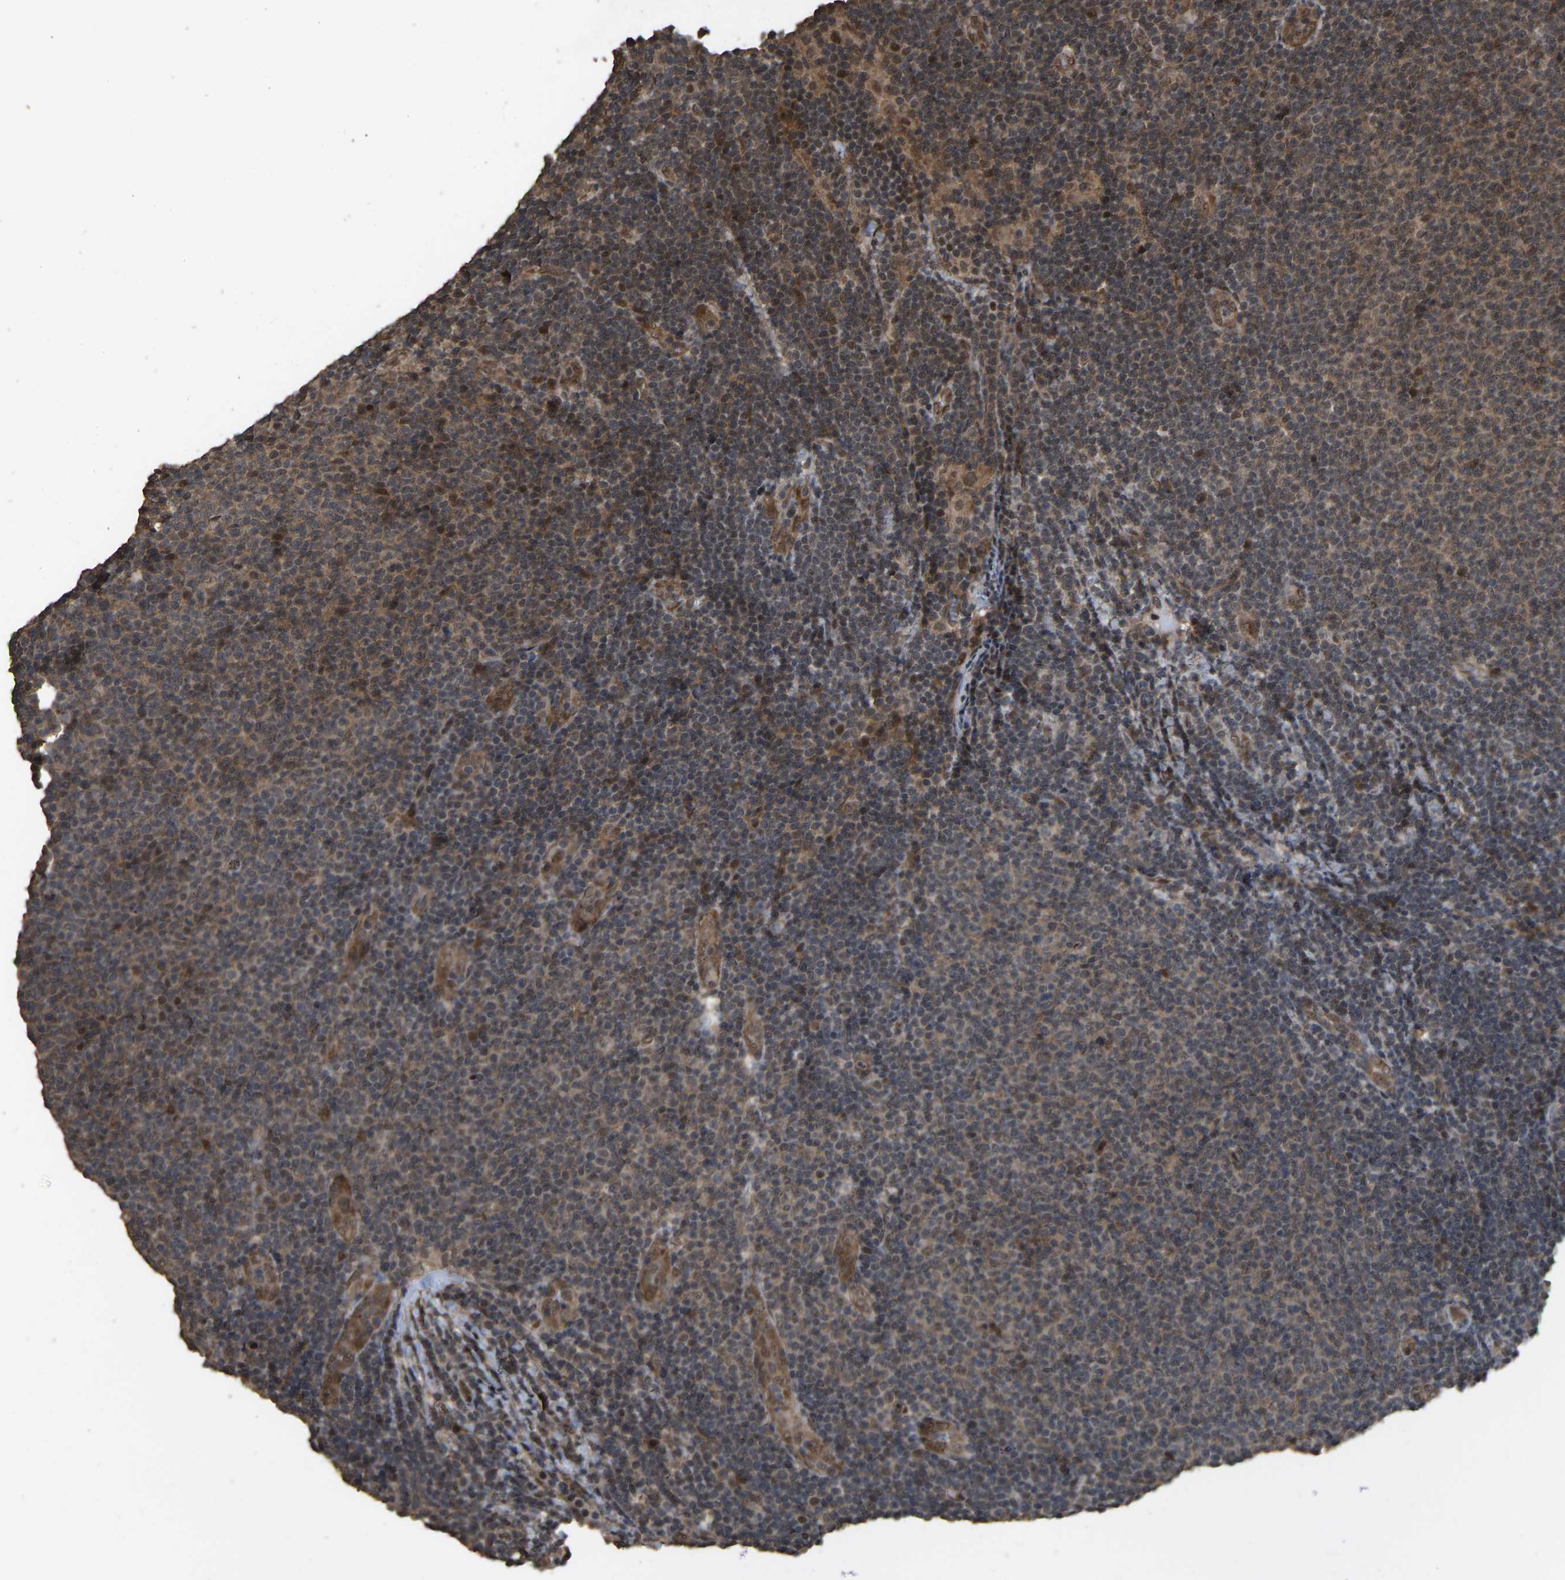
{"staining": {"intensity": "moderate", "quantity": "<25%", "location": "cytoplasmic/membranous"}, "tissue": "lymphoma", "cell_type": "Tumor cells", "image_type": "cancer", "snomed": [{"axis": "morphology", "description": "Malignant lymphoma, non-Hodgkin's type, Low grade"}, {"axis": "topography", "description": "Lymph node"}], "caption": "Tumor cells exhibit low levels of moderate cytoplasmic/membranous expression in about <25% of cells in human lymphoma.", "gene": "ARHGAP23", "patient": {"sex": "male", "age": 66}}